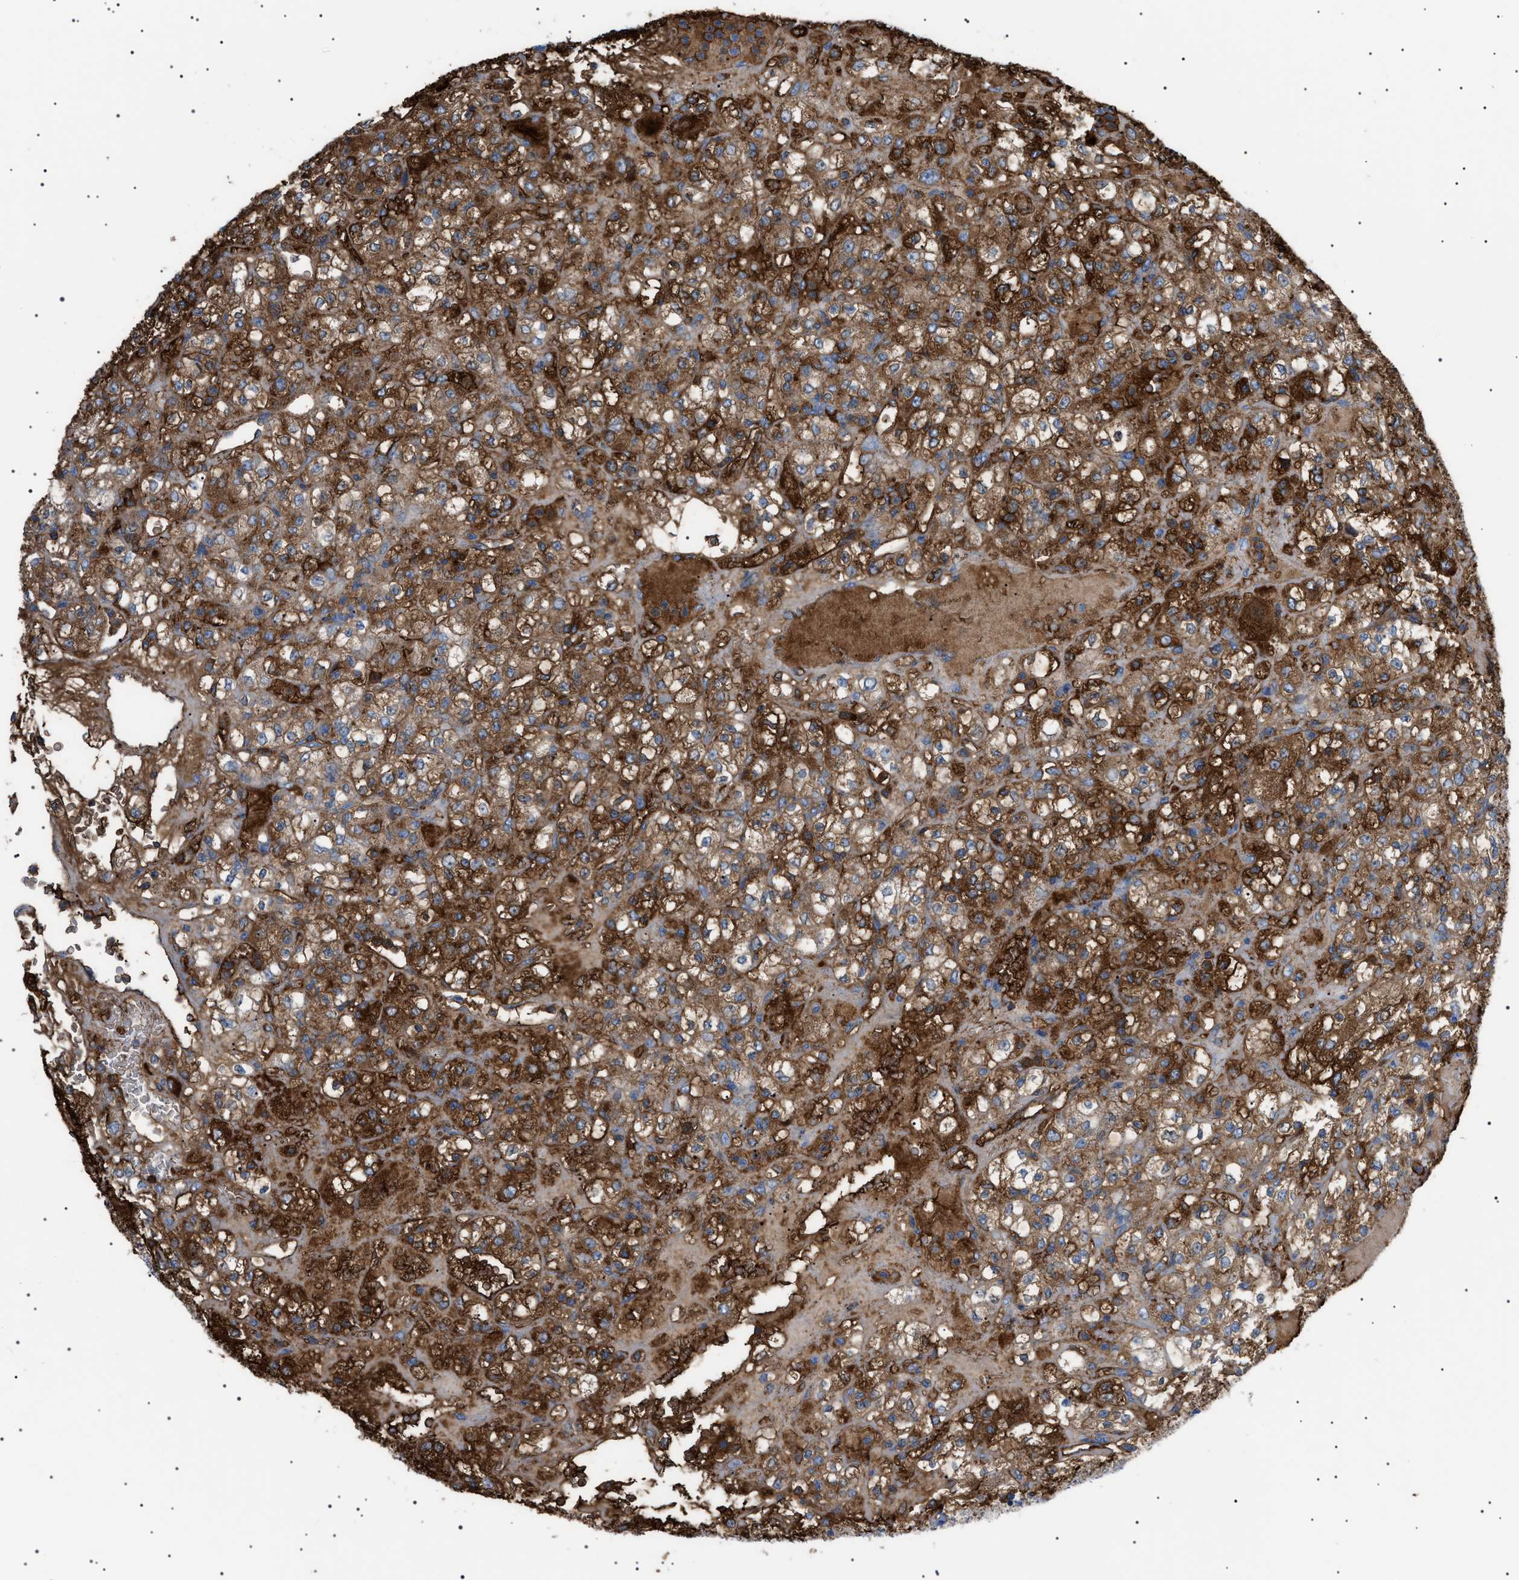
{"staining": {"intensity": "moderate", "quantity": ">75%", "location": "cytoplasmic/membranous"}, "tissue": "renal cancer", "cell_type": "Tumor cells", "image_type": "cancer", "snomed": [{"axis": "morphology", "description": "Normal tissue, NOS"}, {"axis": "morphology", "description": "Adenocarcinoma, NOS"}, {"axis": "topography", "description": "Kidney"}], "caption": "Moderate cytoplasmic/membranous protein staining is appreciated in approximately >75% of tumor cells in adenocarcinoma (renal).", "gene": "LPA", "patient": {"sex": "female", "age": 72}}